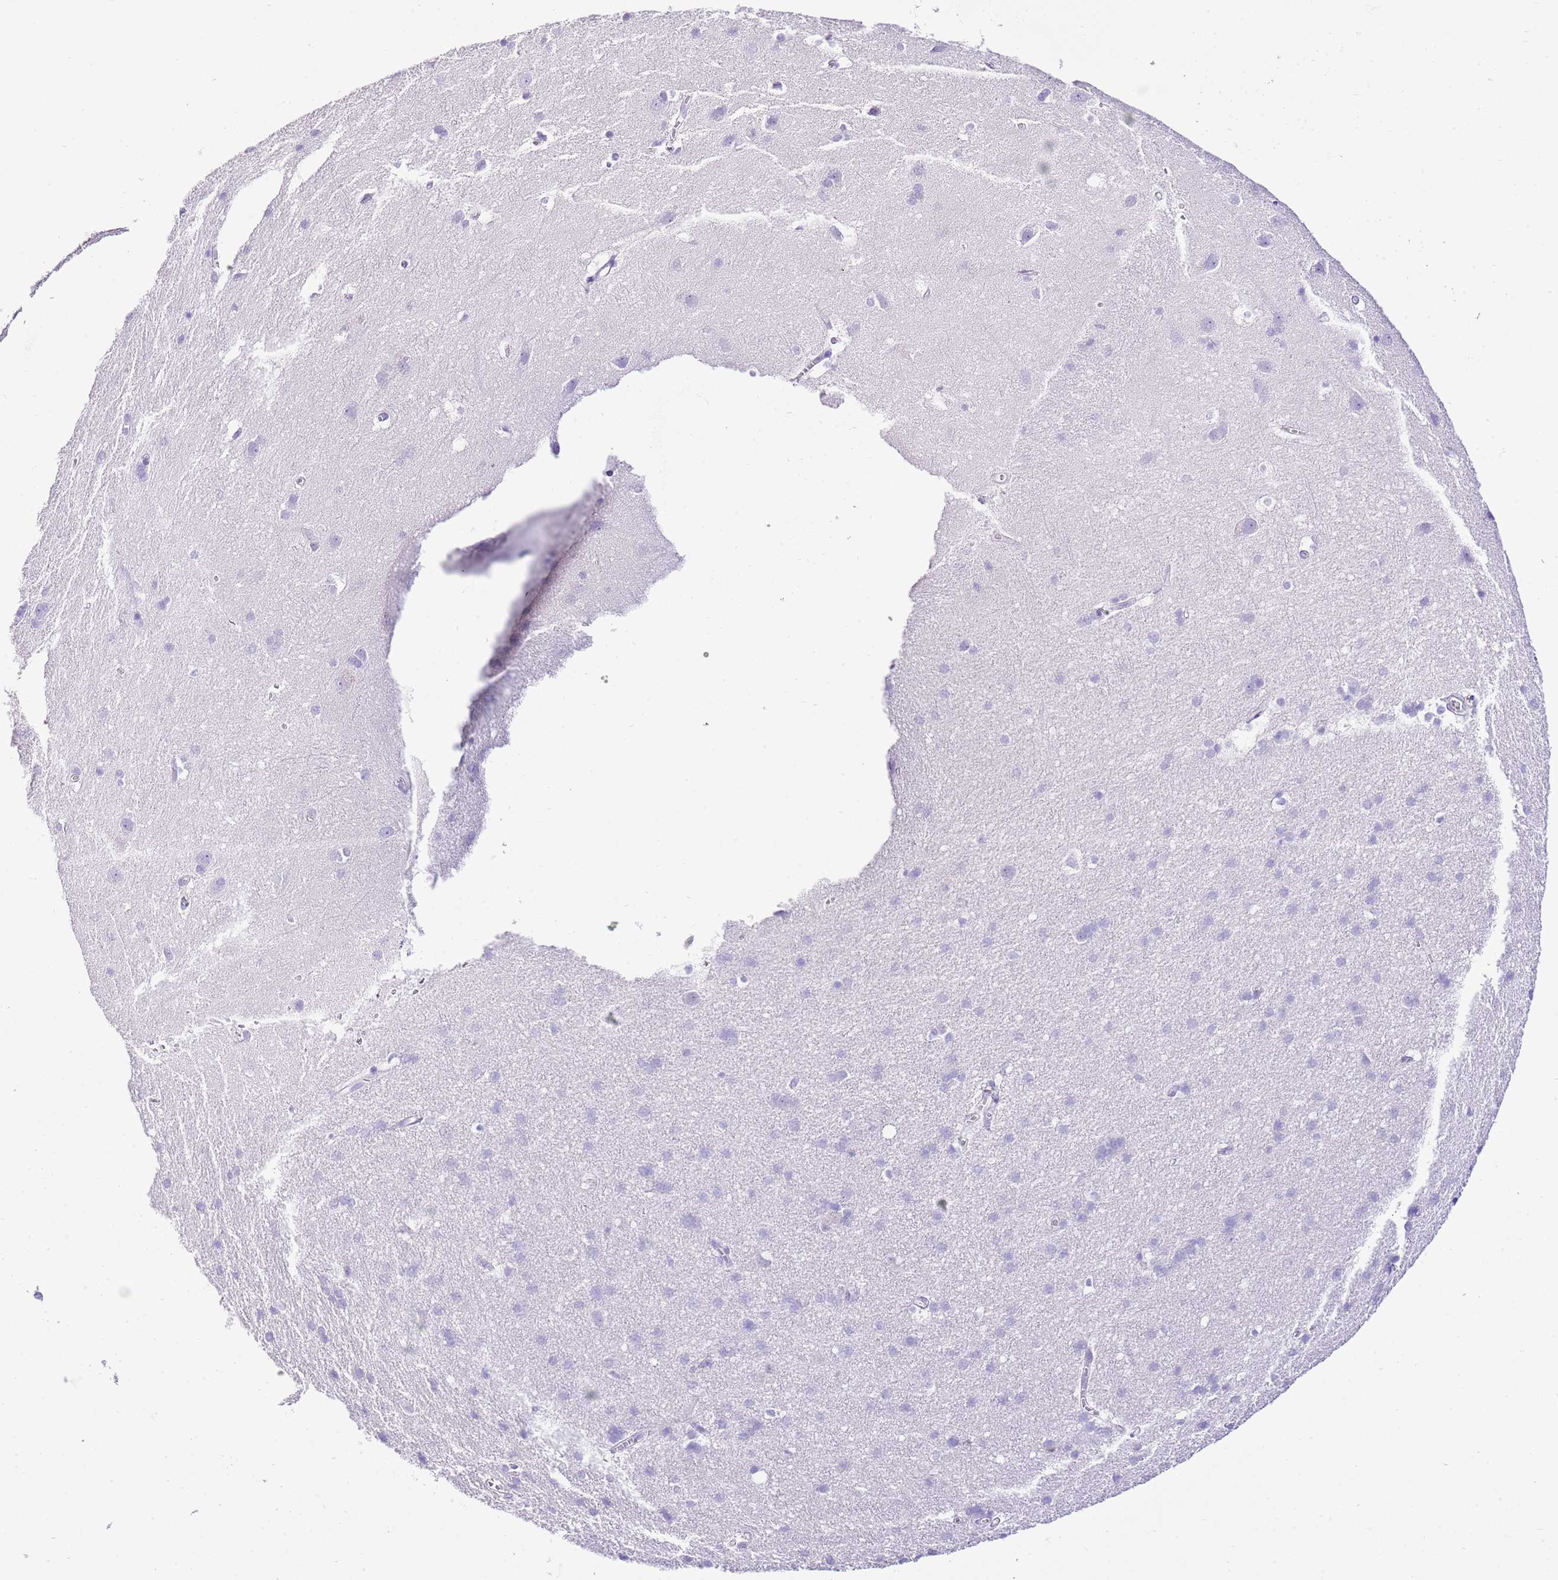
{"staining": {"intensity": "negative", "quantity": "none", "location": "none"}, "tissue": "cerebral cortex", "cell_type": "Endothelial cells", "image_type": "normal", "snomed": [{"axis": "morphology", "description": "Normal tissue, NOS"}, {"axis": "topography", "description": "Cerebral cortex"}], "caption": "IHC of unremarkable human cerebral cortex exhibits no expression in endothelial cells. Nuclei are stained in blue.", "gene": "BHLHA15", "patient": {"sex": "male", "age": 54}}